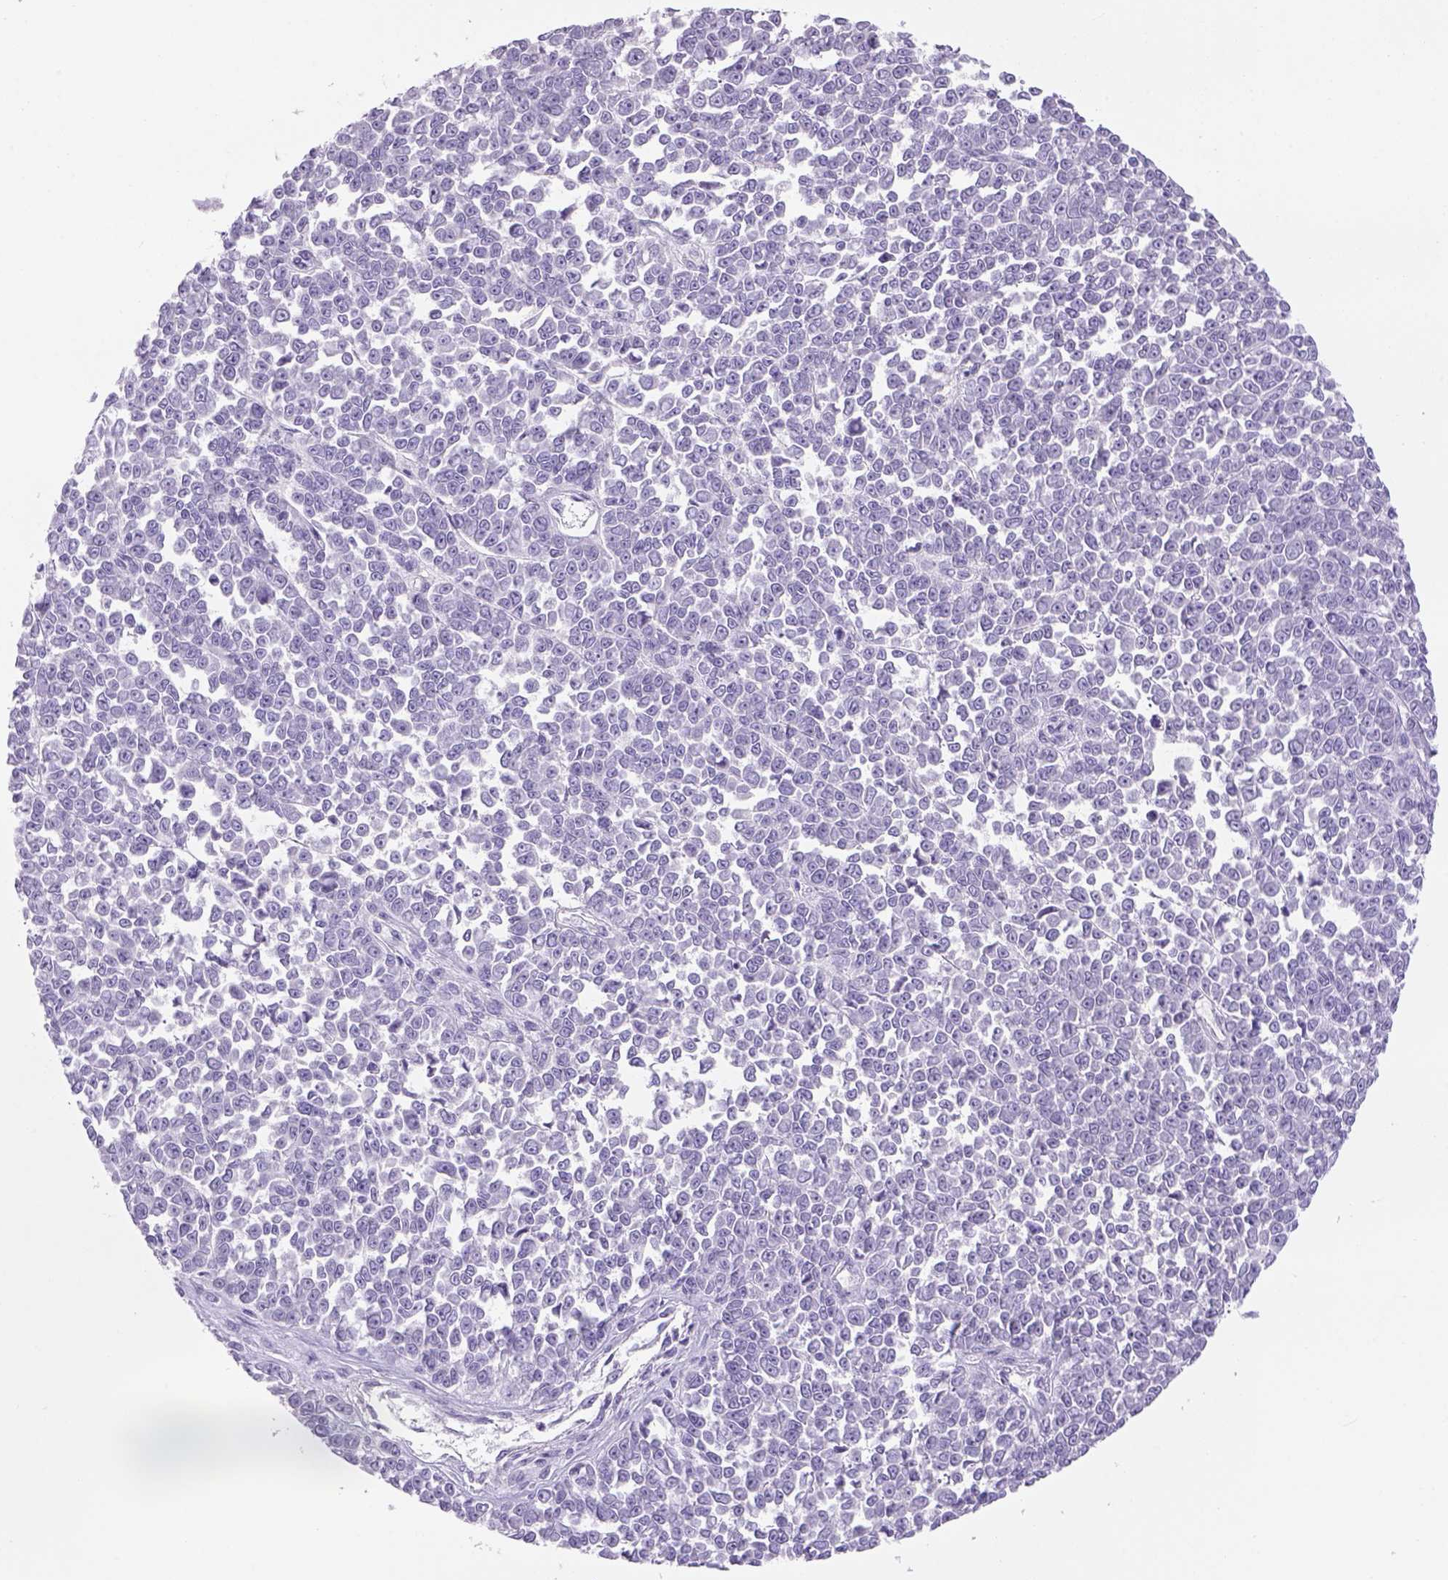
{"staining": {"intensity": "negative", "quantity": "none", "location": "none"}, "tissue": "melanoma", "cell_type": "Tumor cells", "image_type": "cancer", "snomed": [{"axis": "morphology", "description": "Malignant melanoma, NOS"}, {"axis": "topography", "description": "Skin"}], "caption": "This is an IHC histopathology image of malignant melanoma. There is no staining in tumor cells.", "gene": "TENM4", "patient": {"sex": "female", "age": 95}}